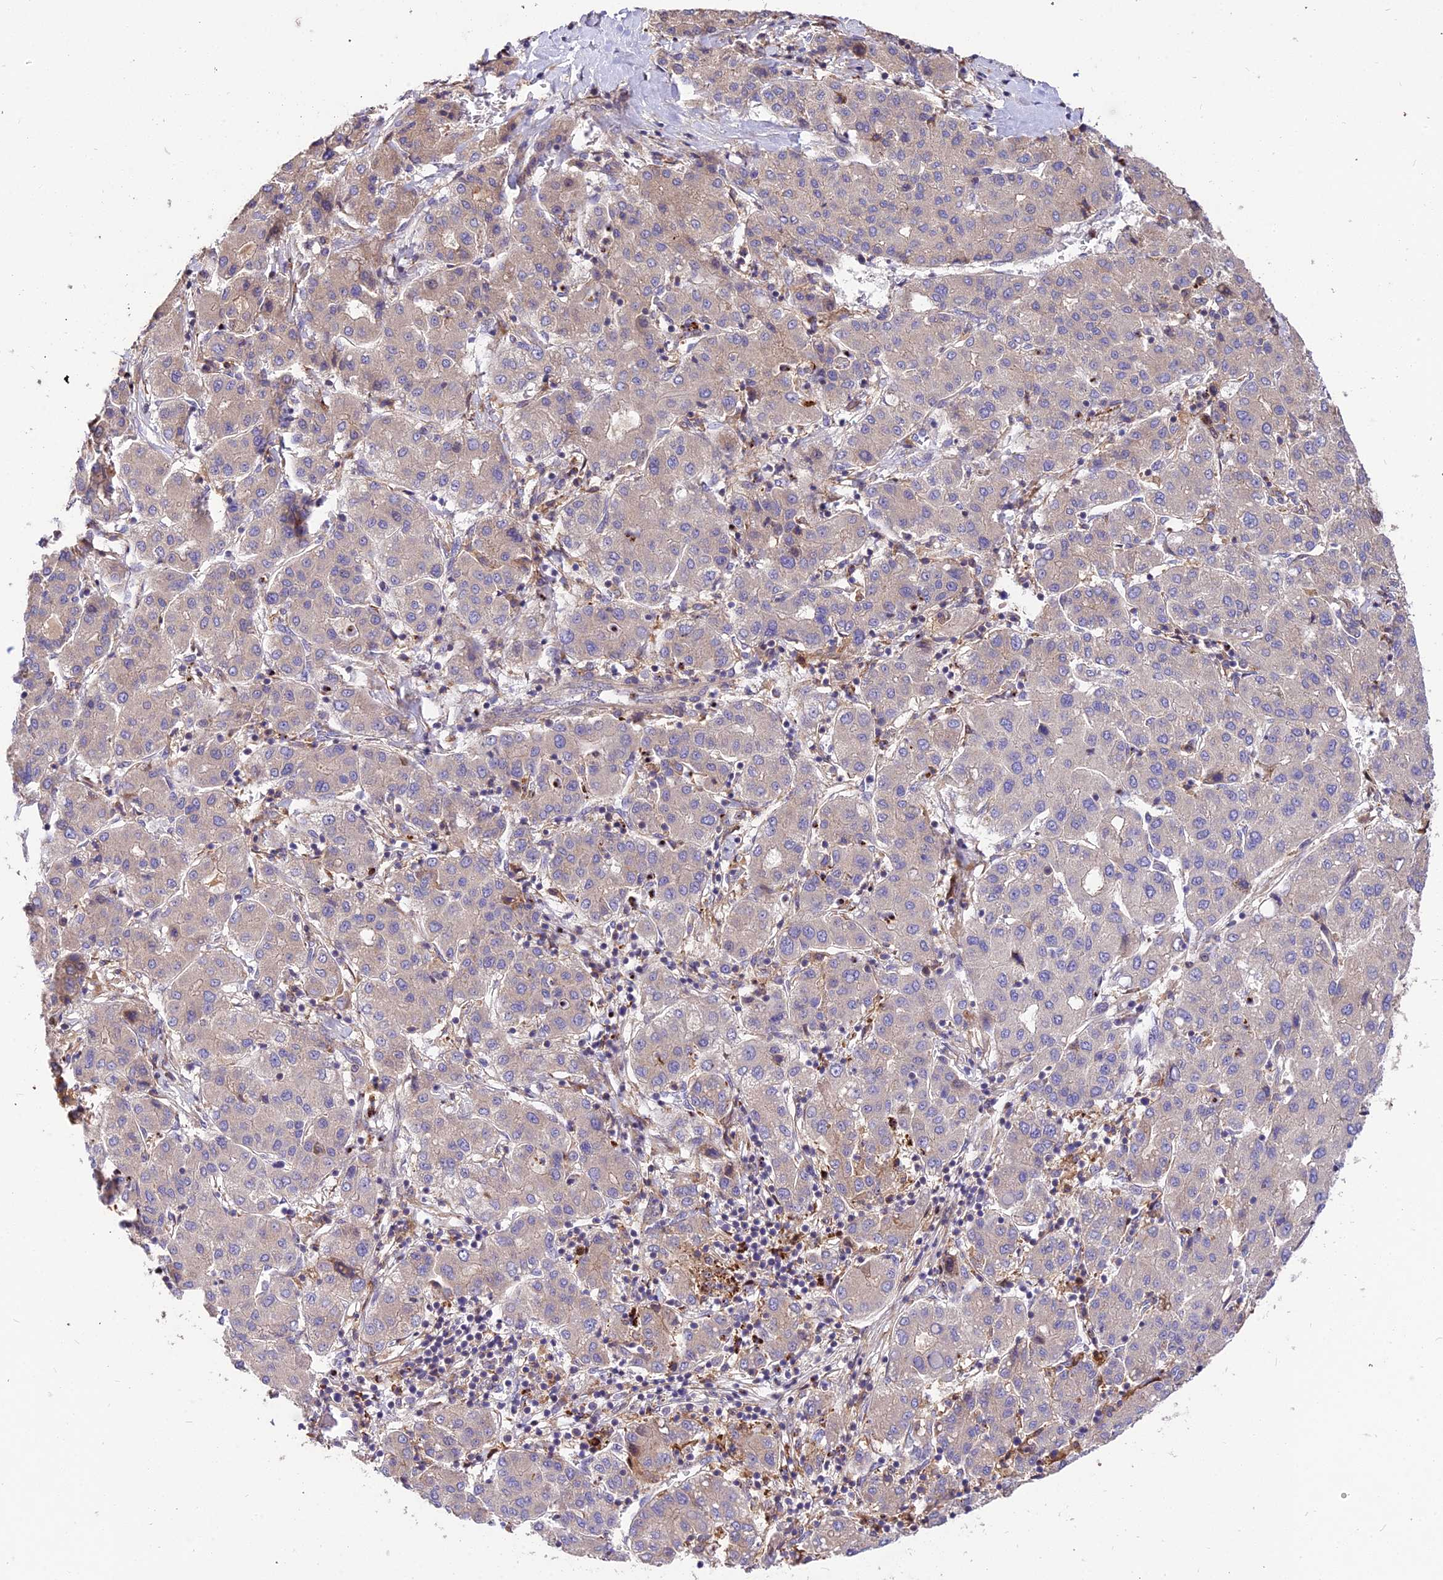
{"staining": {"intensity": "weak", "quantity": "<25%", "location": "cytoplasmic/membranous"}, "tissue": "liver cancer", "cell_type": "Tumor cells", "image_type": "cancer", "snomed": [{"axis": "morphology", "description": "Carcinoma, Hepatocellular, NOS"}, {"axis": "topography", "description": "Liver"}], "caption": "DAB immunohistochemical staining of hepatocellular carcinoma (liver) shows no significant expression in tumor cells.", "gene": "ROCK1", "patient": {"sex": "male", "age": 65}}